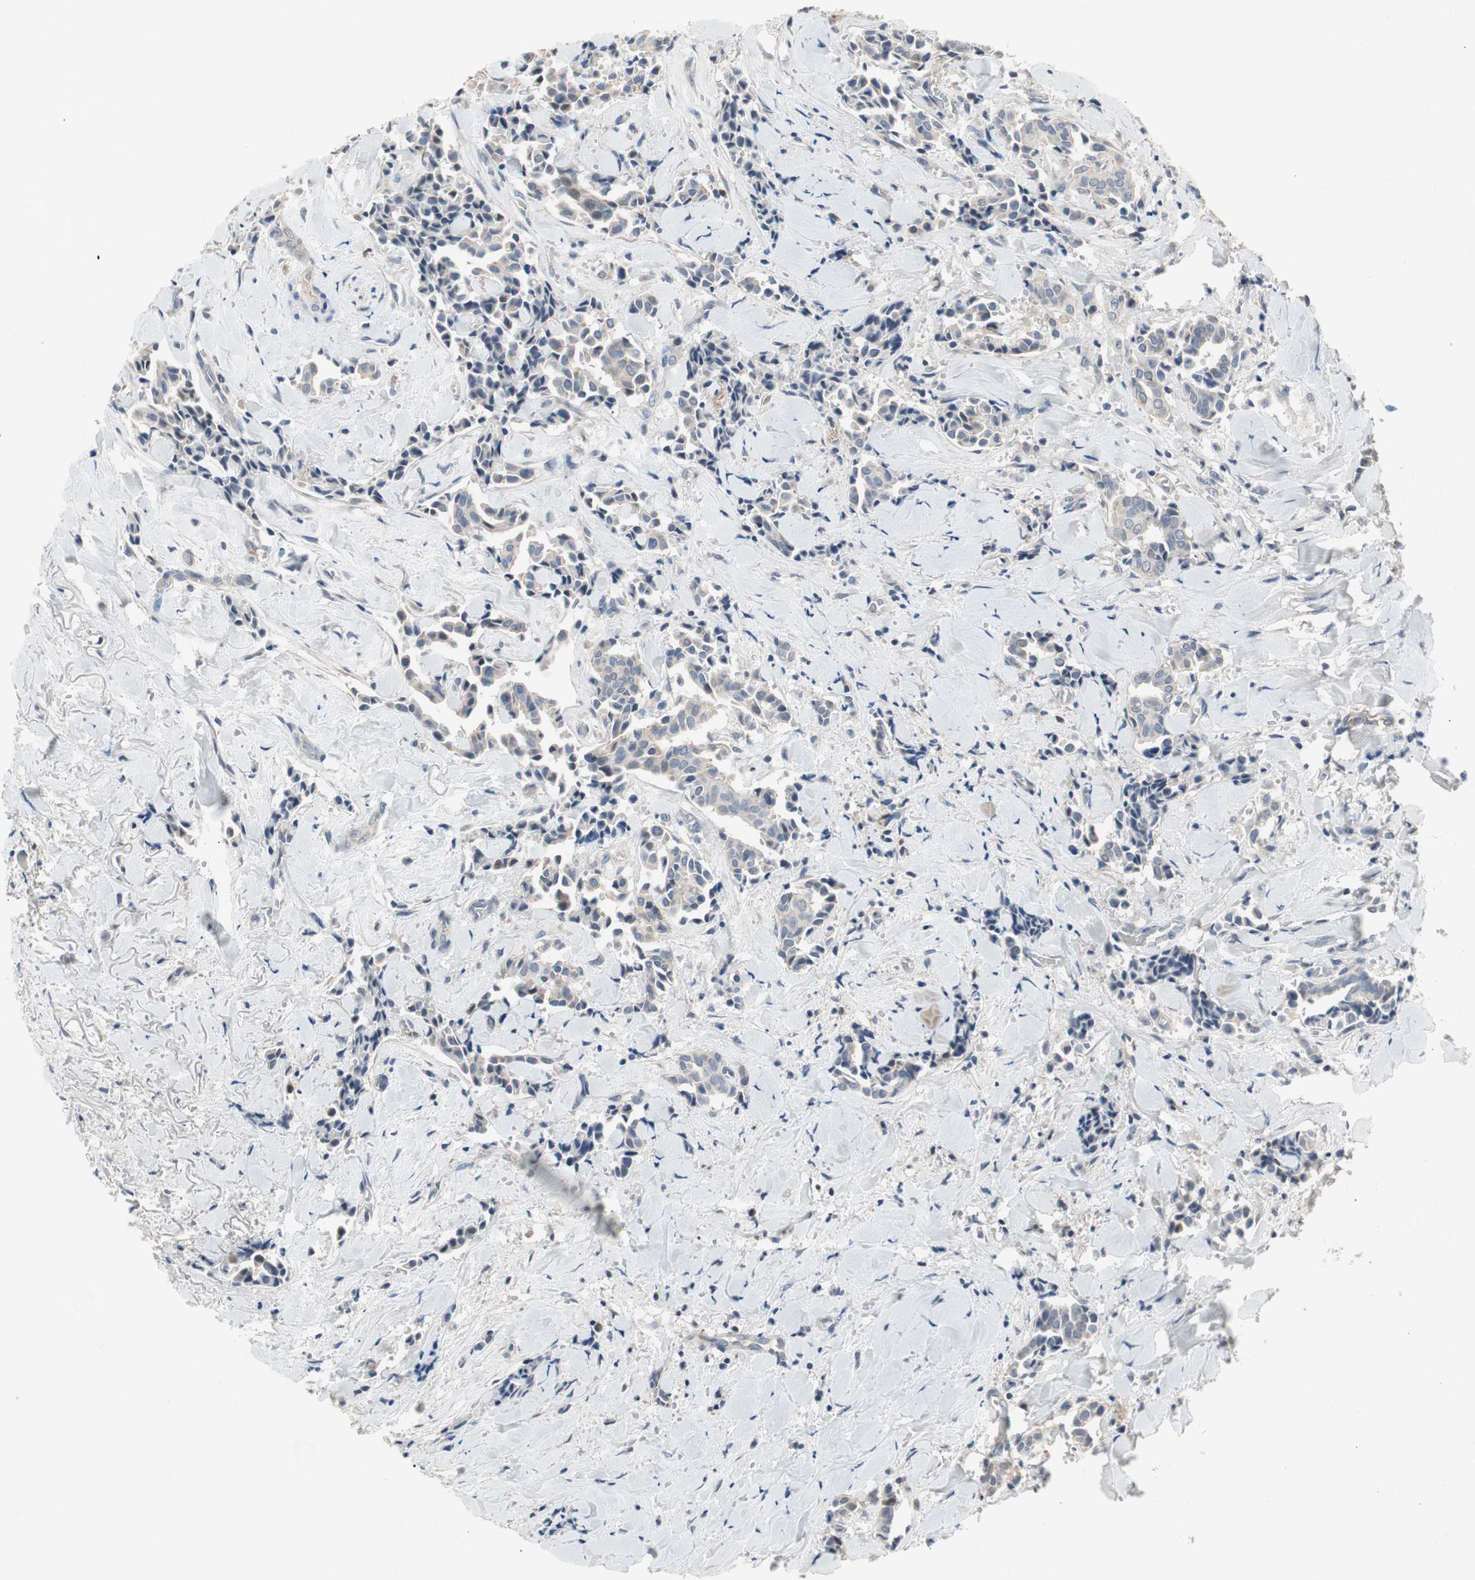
{"staining": {"intensity": "negative", "quantity": "none", "location": "none"}, "tissue": "head and neck cancer", "cell_type": "Tumor cells", "image_type": "cancer", "snomed": [{"axis": "morphology", "description": "Adenocarcinoma, NOS"}, {"axis": "topography", "description": "Salivary gland"}, {"axis": "topography", "description": "Head-Neck"}], "caption": "This is an immunohistochemistry (IHC) histopathology image of human head and neck cancer. There is no staining in tumor cells.", "gene": "ALPL", "patient": {"sex": "female", "age": 59}}